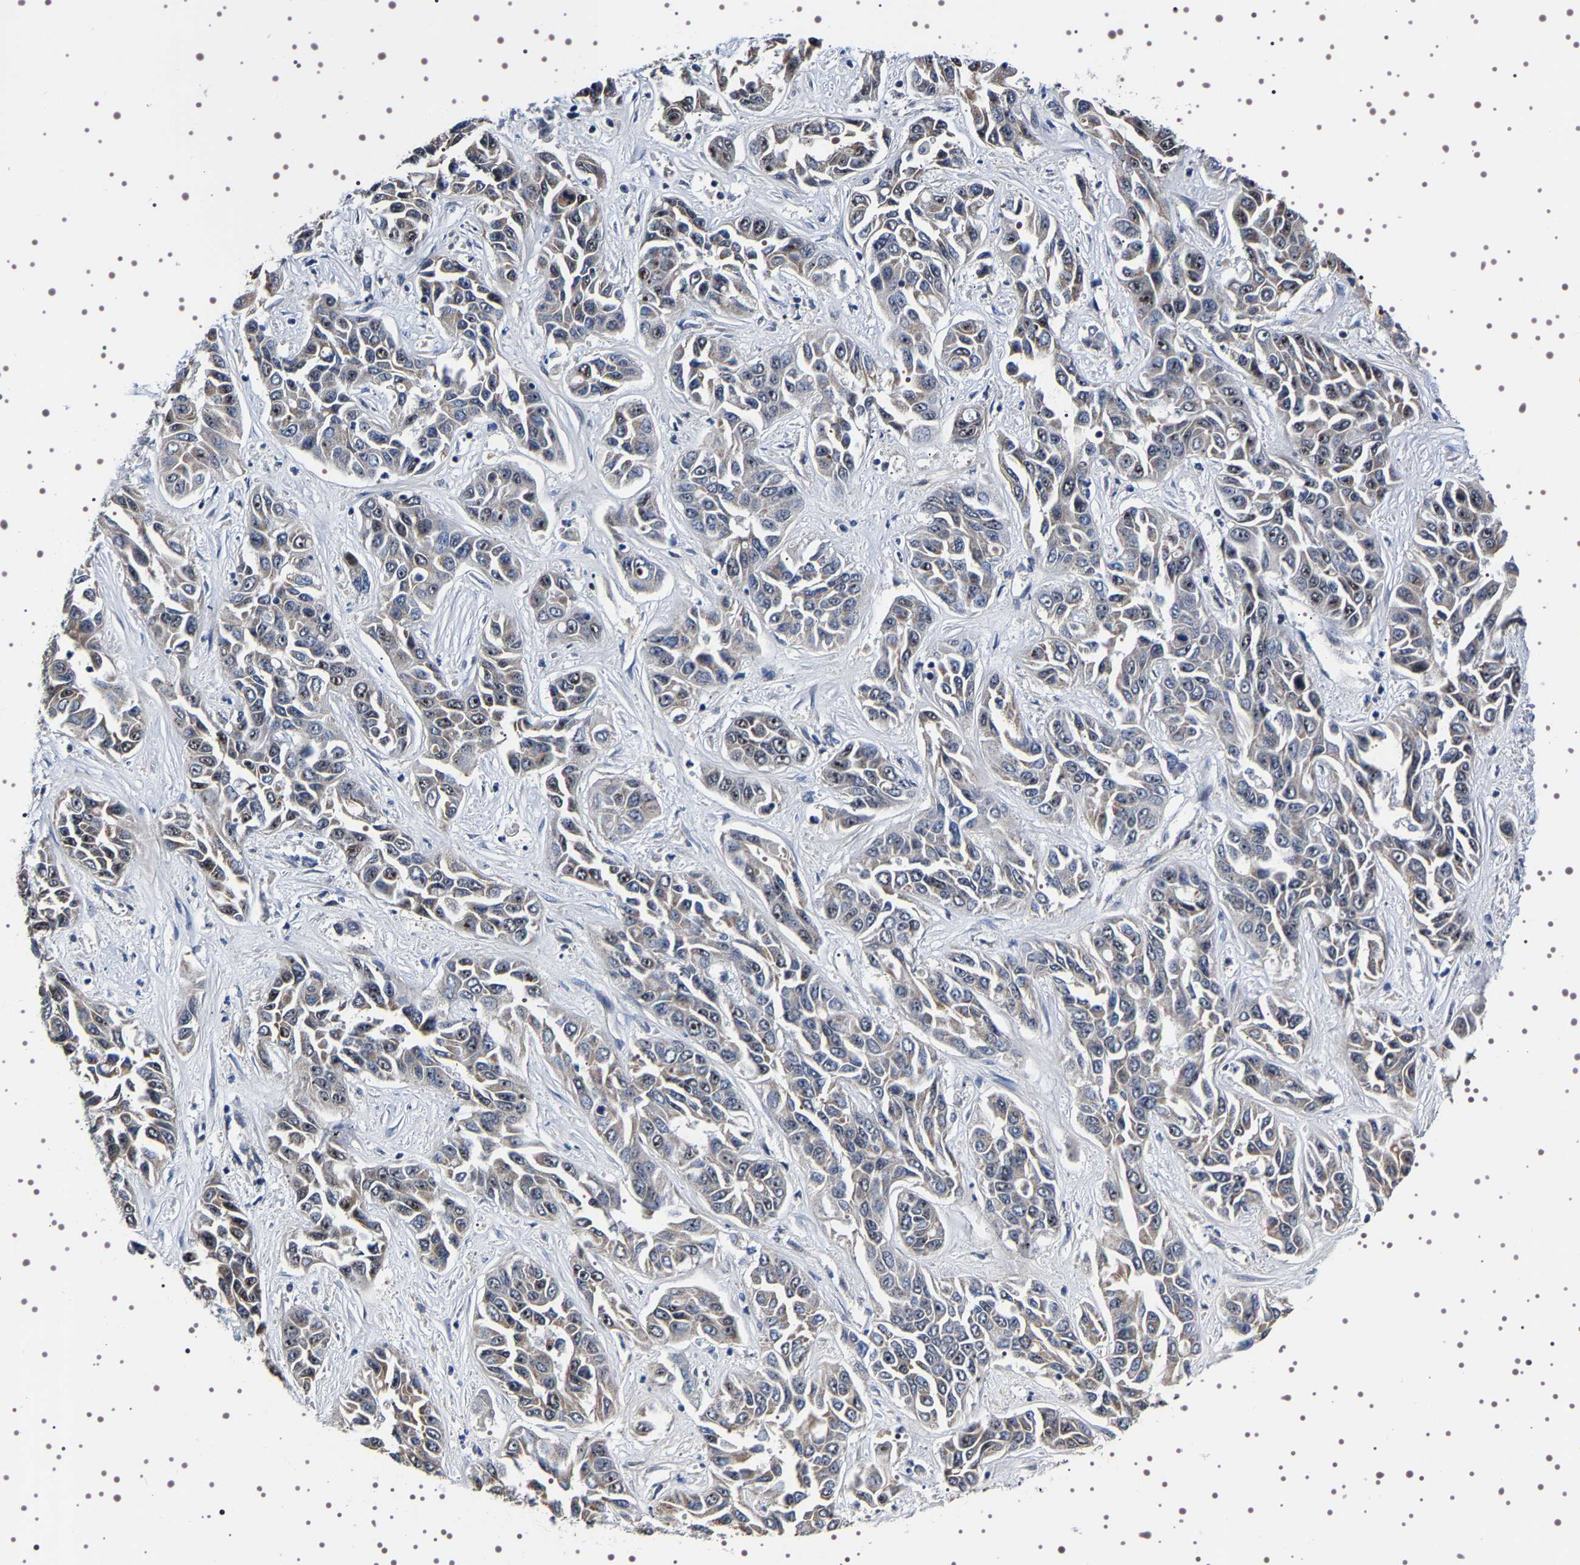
{"staining": {"intensity": "moderate", "quantity": "25%-75%", "location": "nuclear"}, "tissue": "liver cancer", "cell_type": "Tumor cells", "image_type": "cancer", "snomed": [{"axis": "morphology", "description": "Cholangiocarcinoma"}, {"axis": "topography", "description": "Liver"}], "caption": "Protein analysis of cholangiocarcinoma (liver) tissue exhibits moderate nuclear expression in approximately 25%-75% of tumor cells.", "gene": "GNL3", "patient": {"sex": "female", "age": 52}}